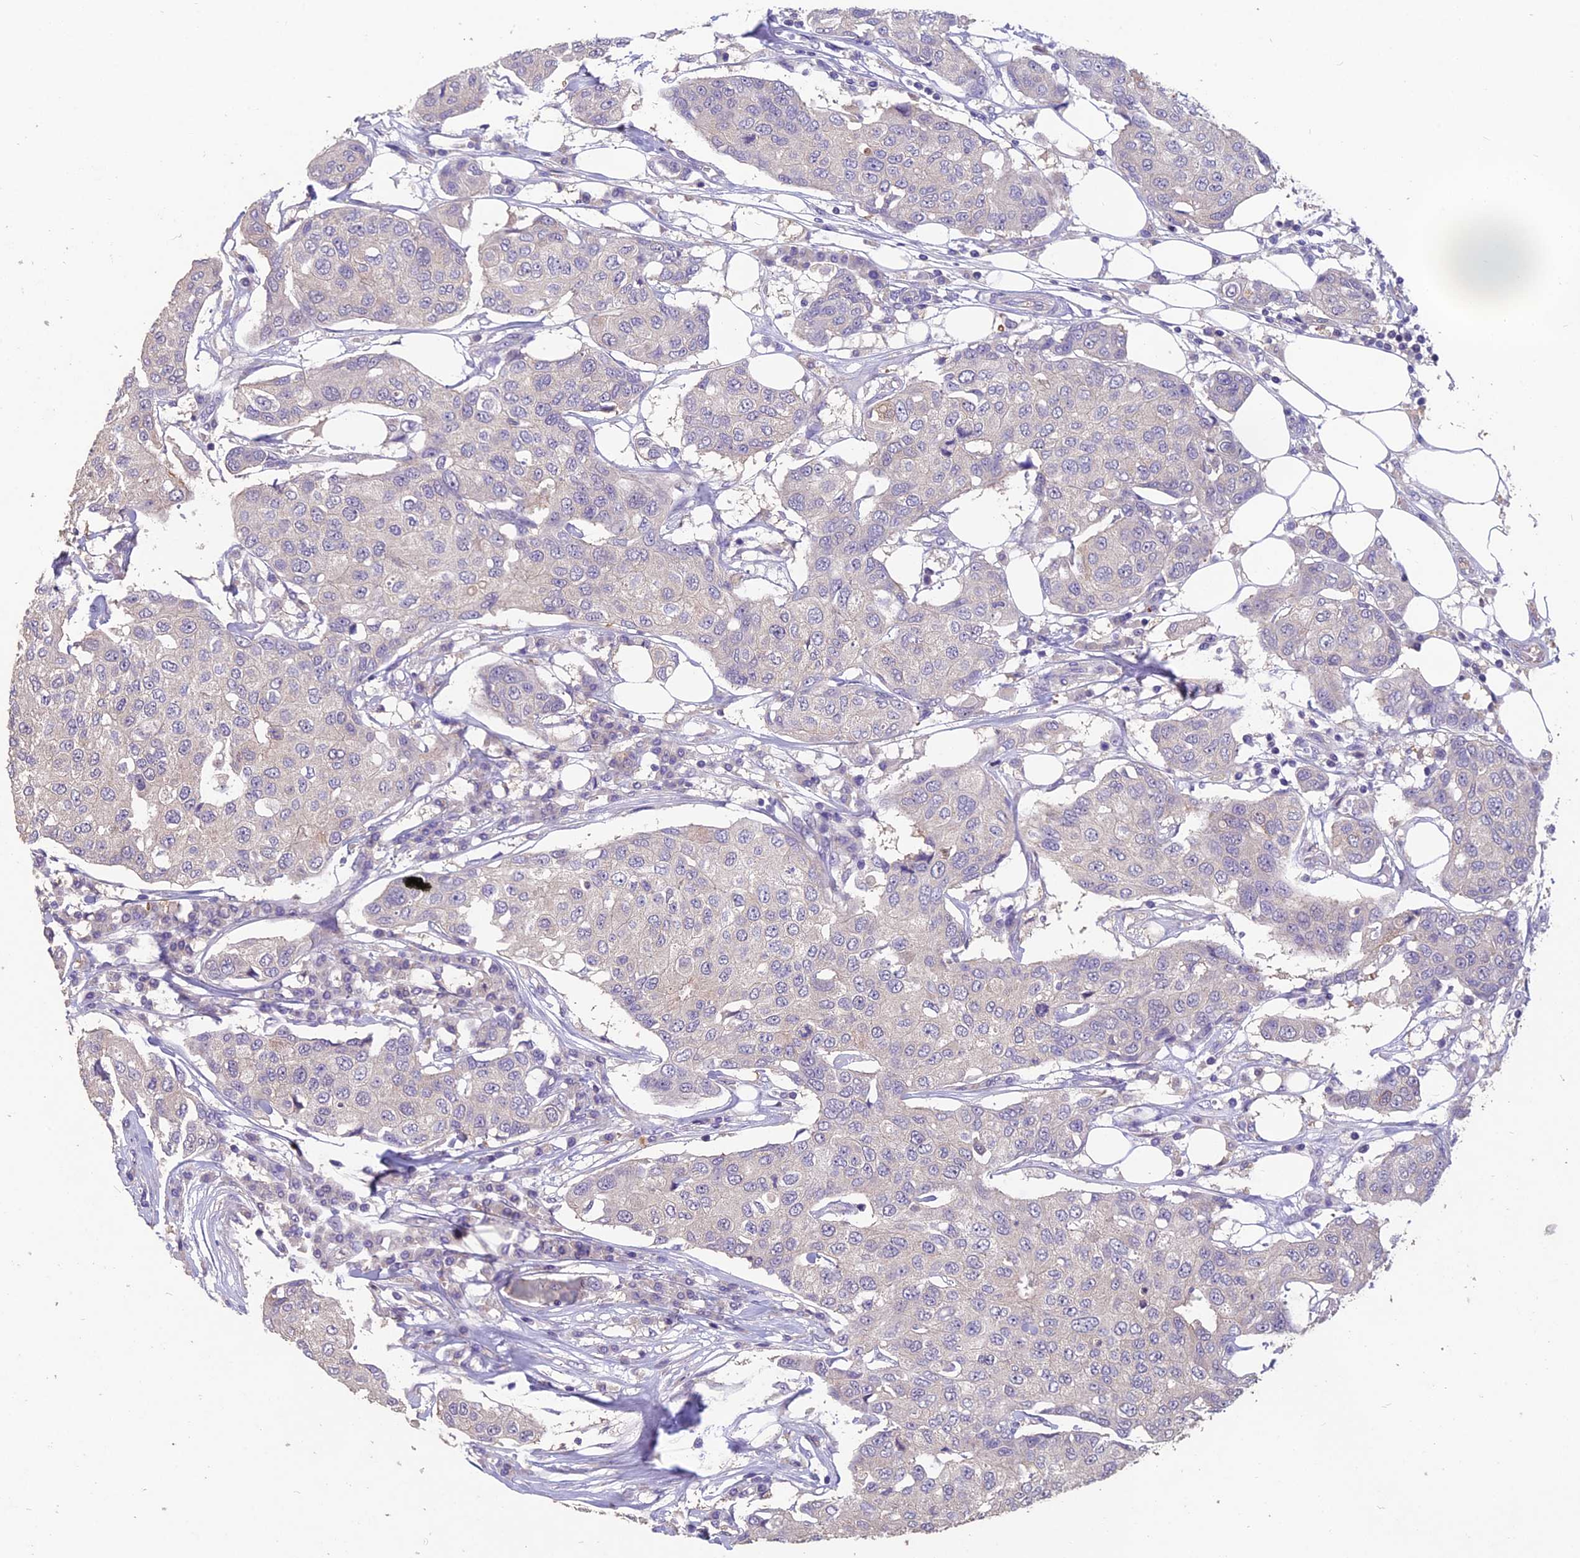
{"staining": {"intensity": "negative", "quantity": "none", "location": "none"}, "tissue": "breast cancer", "cell_type": "Tumor cells", "image_type": "cancer", "snomed": [{"axis": "morphology", "description": "Duct carcinoma"}, {"axis": "topography", "description": "Breast"}], "caption": "DAB immunohistochemical staining of breast cancer (intraductal carcinoma) demonstrates no significant positivity in tumor cells.", "gene": "CEACAM16", "patient": {"sex": "female", "age": 80}}